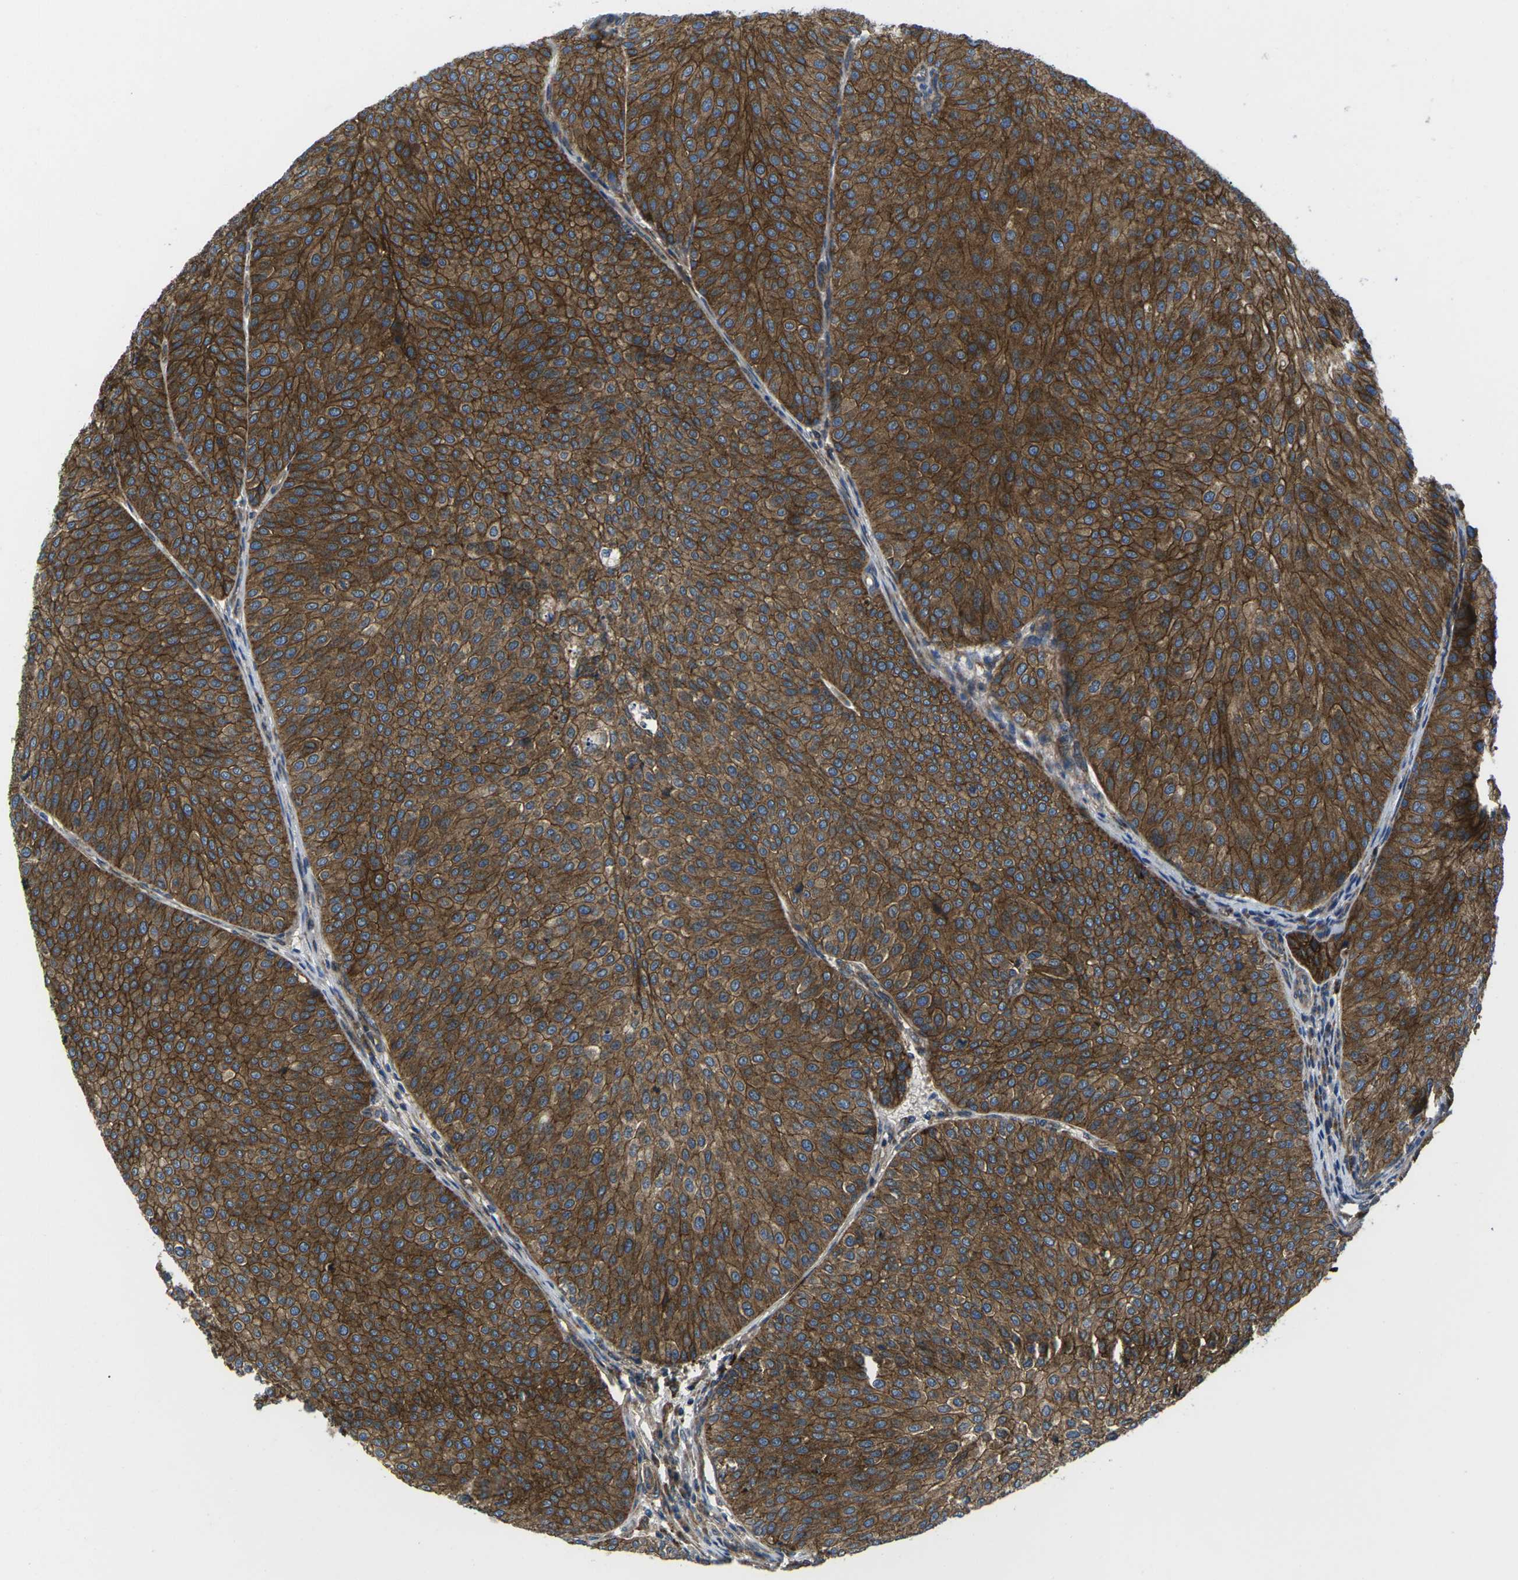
{"staining": {"intensity": "strong", "quantity": ">75%", "location": "cytoplasmic/membranous"}, "tissue": "urothelial cancer", "cell_type": "Tumor cells", "image_type": "cancer", "snomed": [{"axis": "morphology", "description": "Urothelial carcinoma, Low grade"}, {"axis": "topography", "description": "Smooth muscle"}, {"axis": "topography", "description": "Urinary bladder"}], "caption": "Strong cytoplasmic/membranous staining is appreciated in about >75% of tumor cells in urothelial cancer.", "gene": "DLG1", "patient": {"sex": "male", "age": 60}}